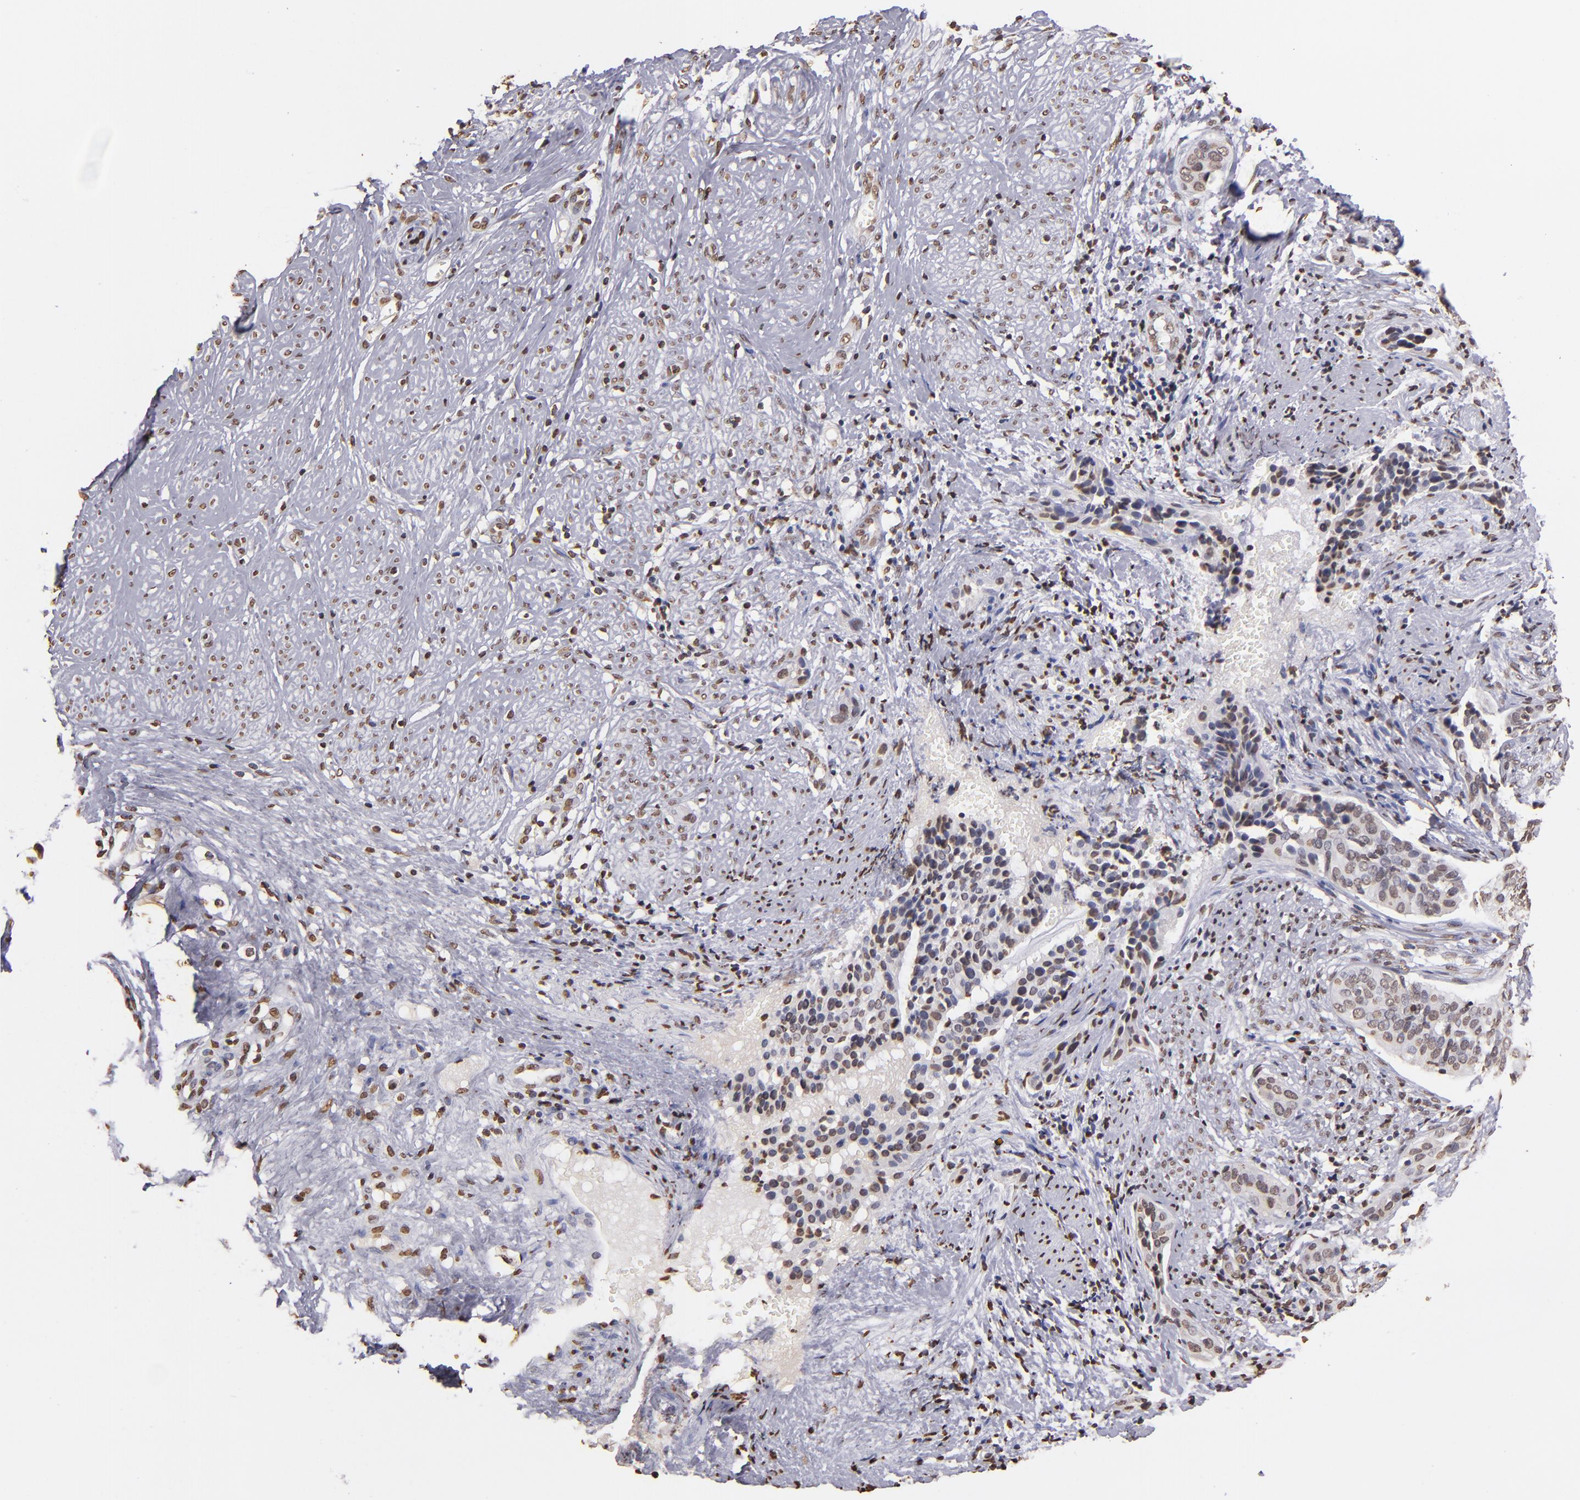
{"staining": {"intensity": "weak", "quantity": "25%-75%", "location": "nuclear"}, "tissue": "cervical cancer", "cell_type": "Tumor cells", "image_type": "cancer", "snomed": [{"axis": "morphology", "description": "Squamous cell carcinoma, NOS"}, {"axis": "topography", "description": "Cervix"}], "caption": "The micrograph demonstrates a brown stain indicating the presence of a protein in the nuclear of tumor cells in cervical cancer (squamous cell carcinoma). (IHC, brightfield microscopy, high magnification).", "gene": "LBX1", "patient": {"sex": "female", "age": 31}}